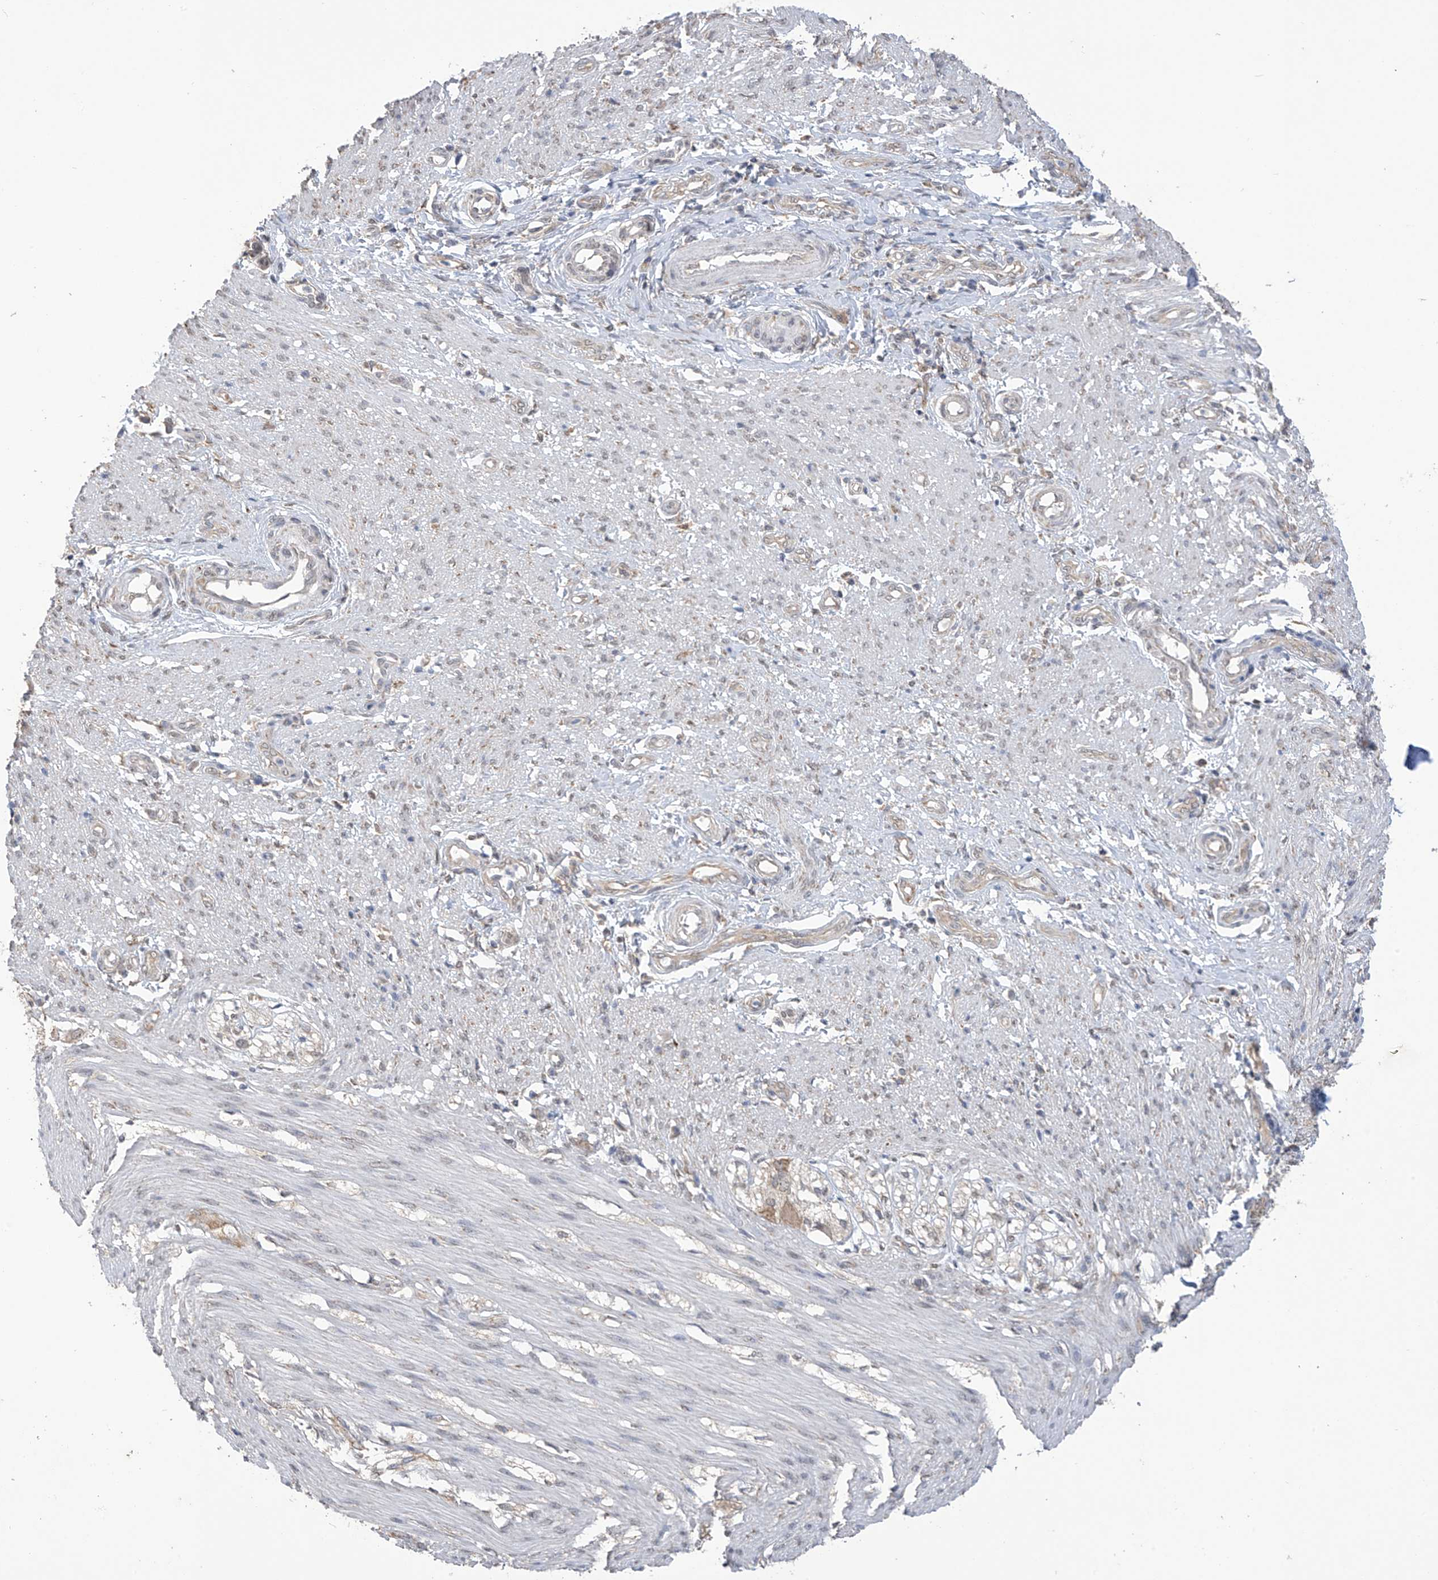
{"staining": {"intensity": "weak", "quantity": "25%-75%", "location": "nuclear"}, "tissue": "smooth muscle", "cell_type": "Smooth muscle cells", "image_type": "normal", "snomed": [{"axis": "morphology", "description": "Normal tissue, NOS"}, {"axis": "morphology", "description": "Adenocarcinoma, NOS"}, {"axis": "topography", "description": "Colon"}, {"axis": "topography", "description": "Peripheral nerve tissue"}], "caption": "Brown immunohistochemical staining in unremarkable human smooth muscle displays weak nuclear expression in approximately 25%-75% of smooth muscle cells. (DAB (3,3'-diaminobenzidine) IHC, brown staining for protein, blue staining for nuclei).", "gene": "KIAA1522", "patient": {"sex": "male", "age": 14}}